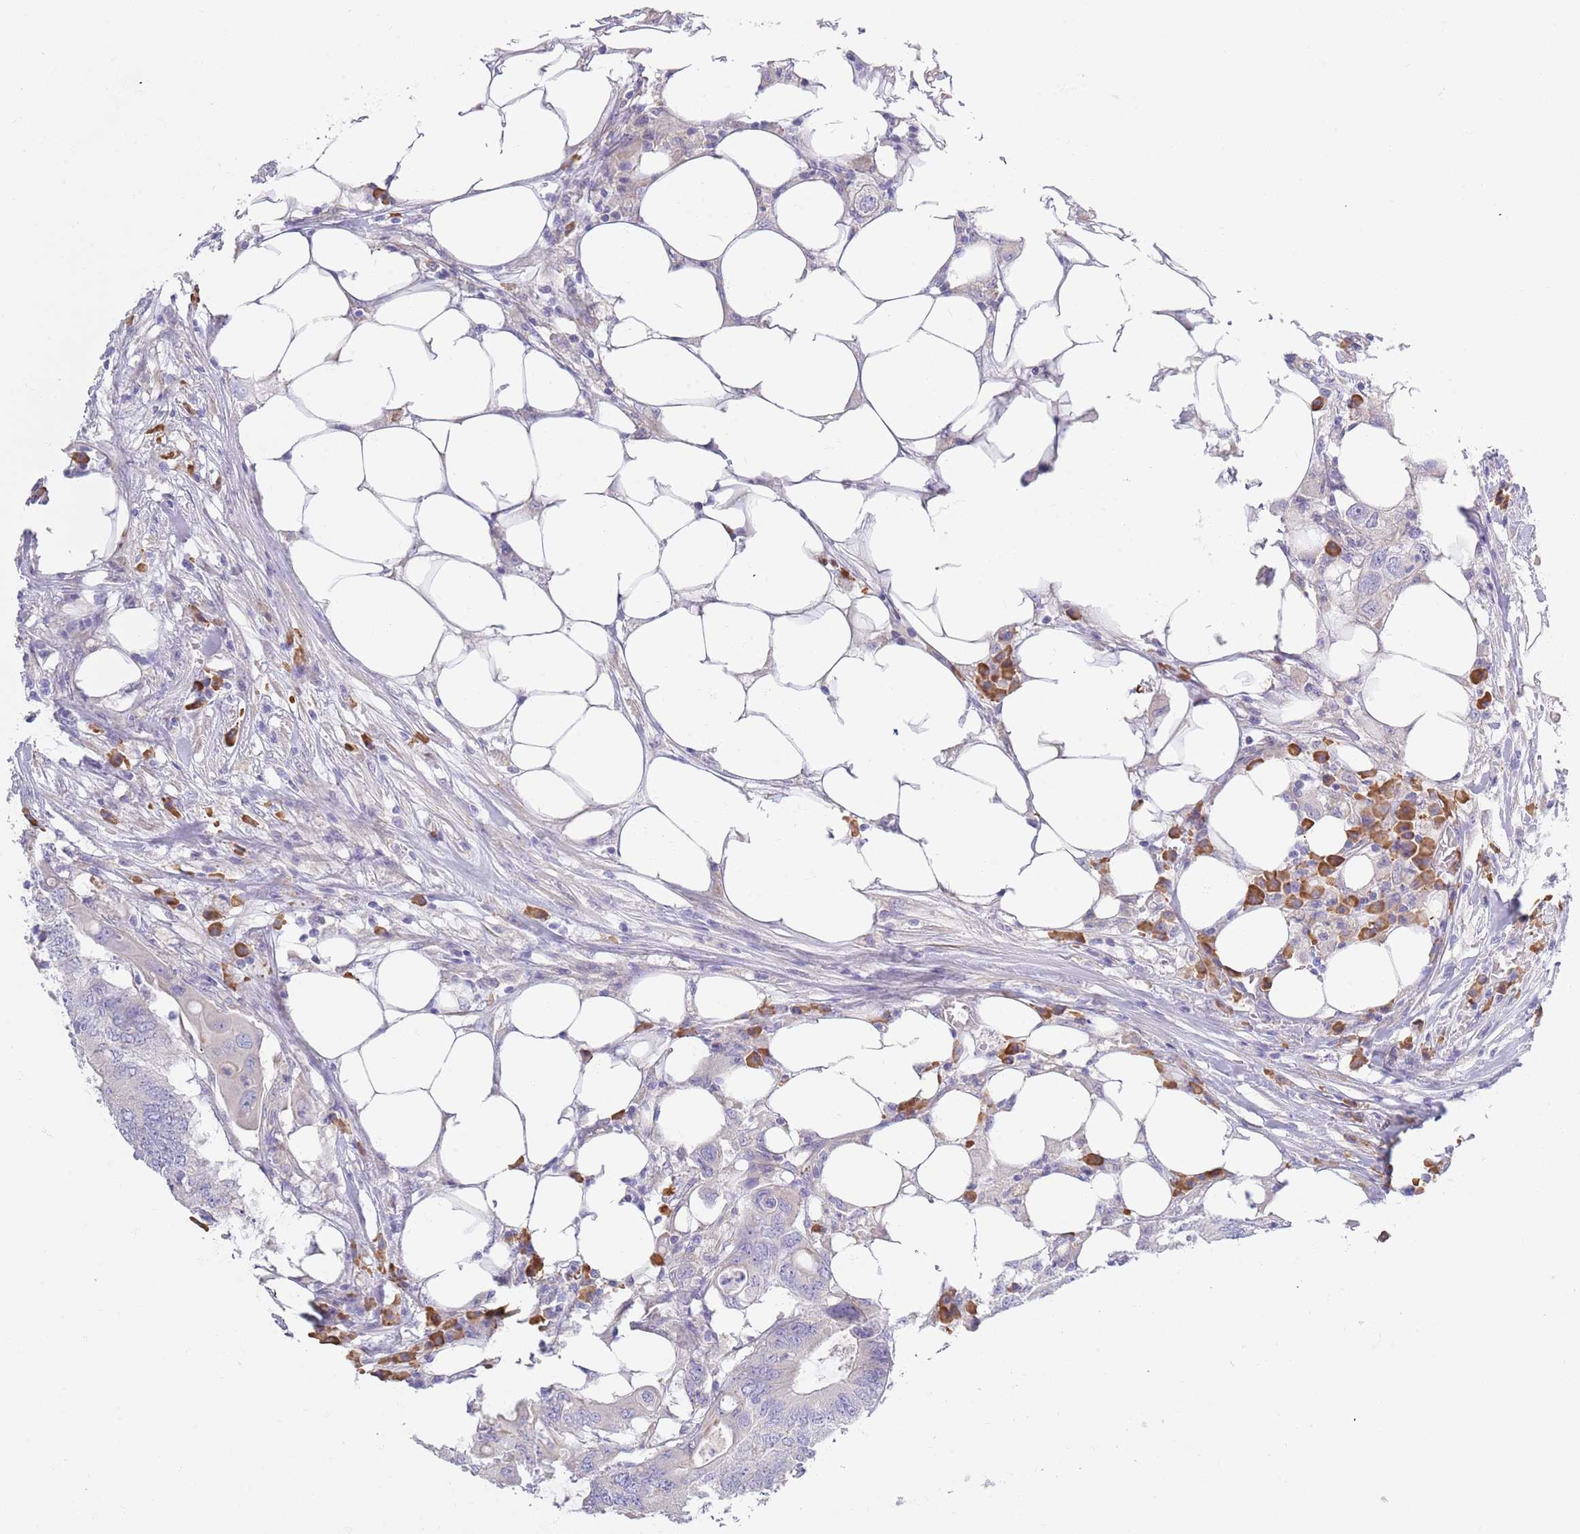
{"staining": {"intensity": "negative", "quantity": "none", "location": "none"}, "tissue": "colorectal cancer", "cell_type": "Tumor cells", "image_type": "cancer", "snomed": [{"axis": "morphology", "description": "Adenocarcinoma, NOS"}, {"axis": "topography", "description": "Colon"}], "caption": "This is an immunohistochemistry histopathology image of colorectal cancer. There is no staining in tumor cells.", "gene": "CCDC149", "patient": {"sex": "male", "age": 71}}